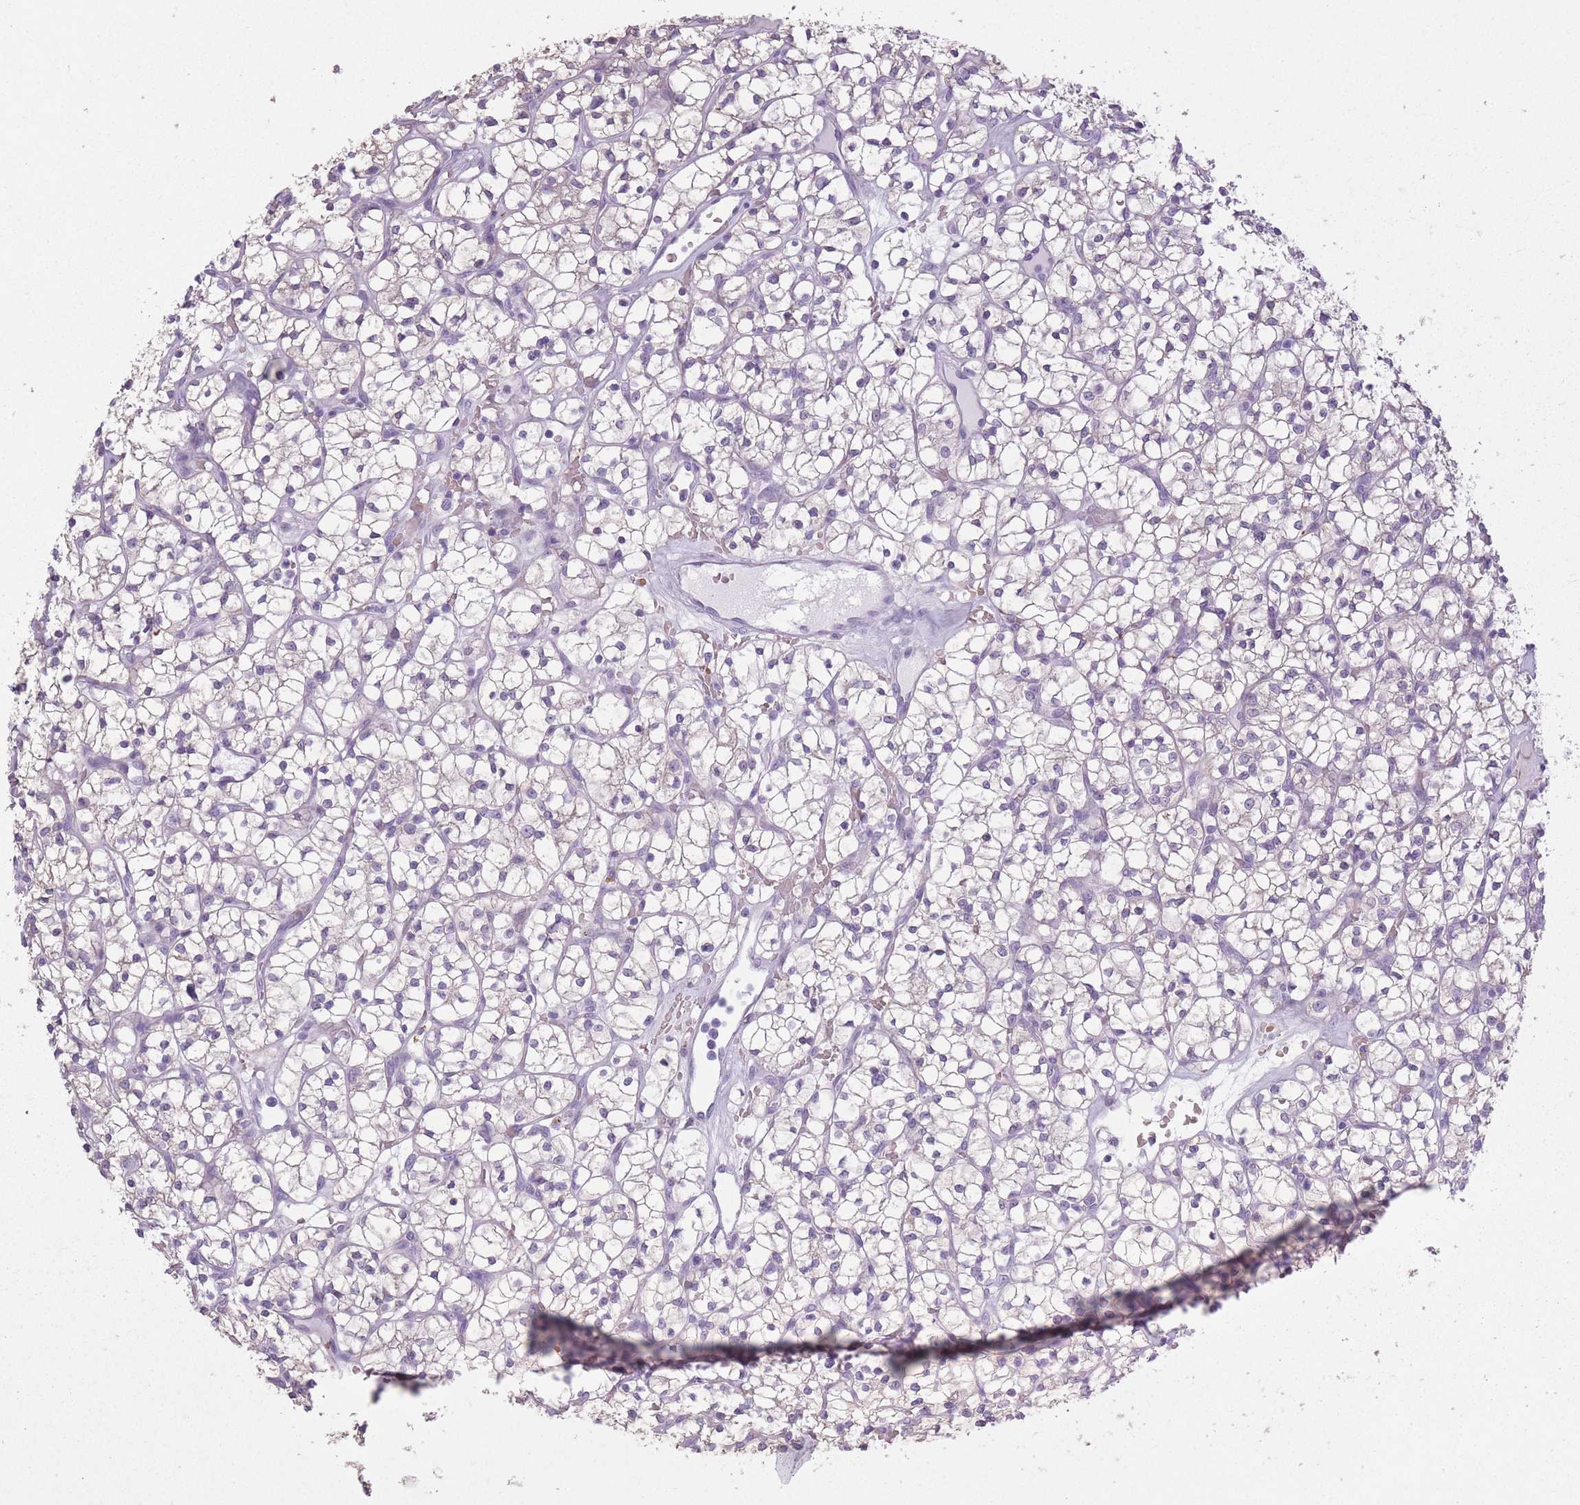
{"staining": {"intensity": "negative", "quantity": "none", "location": "none"}, "tissue": "renal cancer", "cell_type": "Tumor cells", "image_type": "cancer", "snomed": [{"axis": "morphology", "description": "Adenocarcinoma, NOS"}, {"axis": "topography", "description": "Kidney"}], "caption": "This is a micrograph of IHC staining of adenocarcinoma (renal), which shows no staining in tumor cells.", "gene": "OR7C1", "patient": {"sex": "female", "age": 64}}